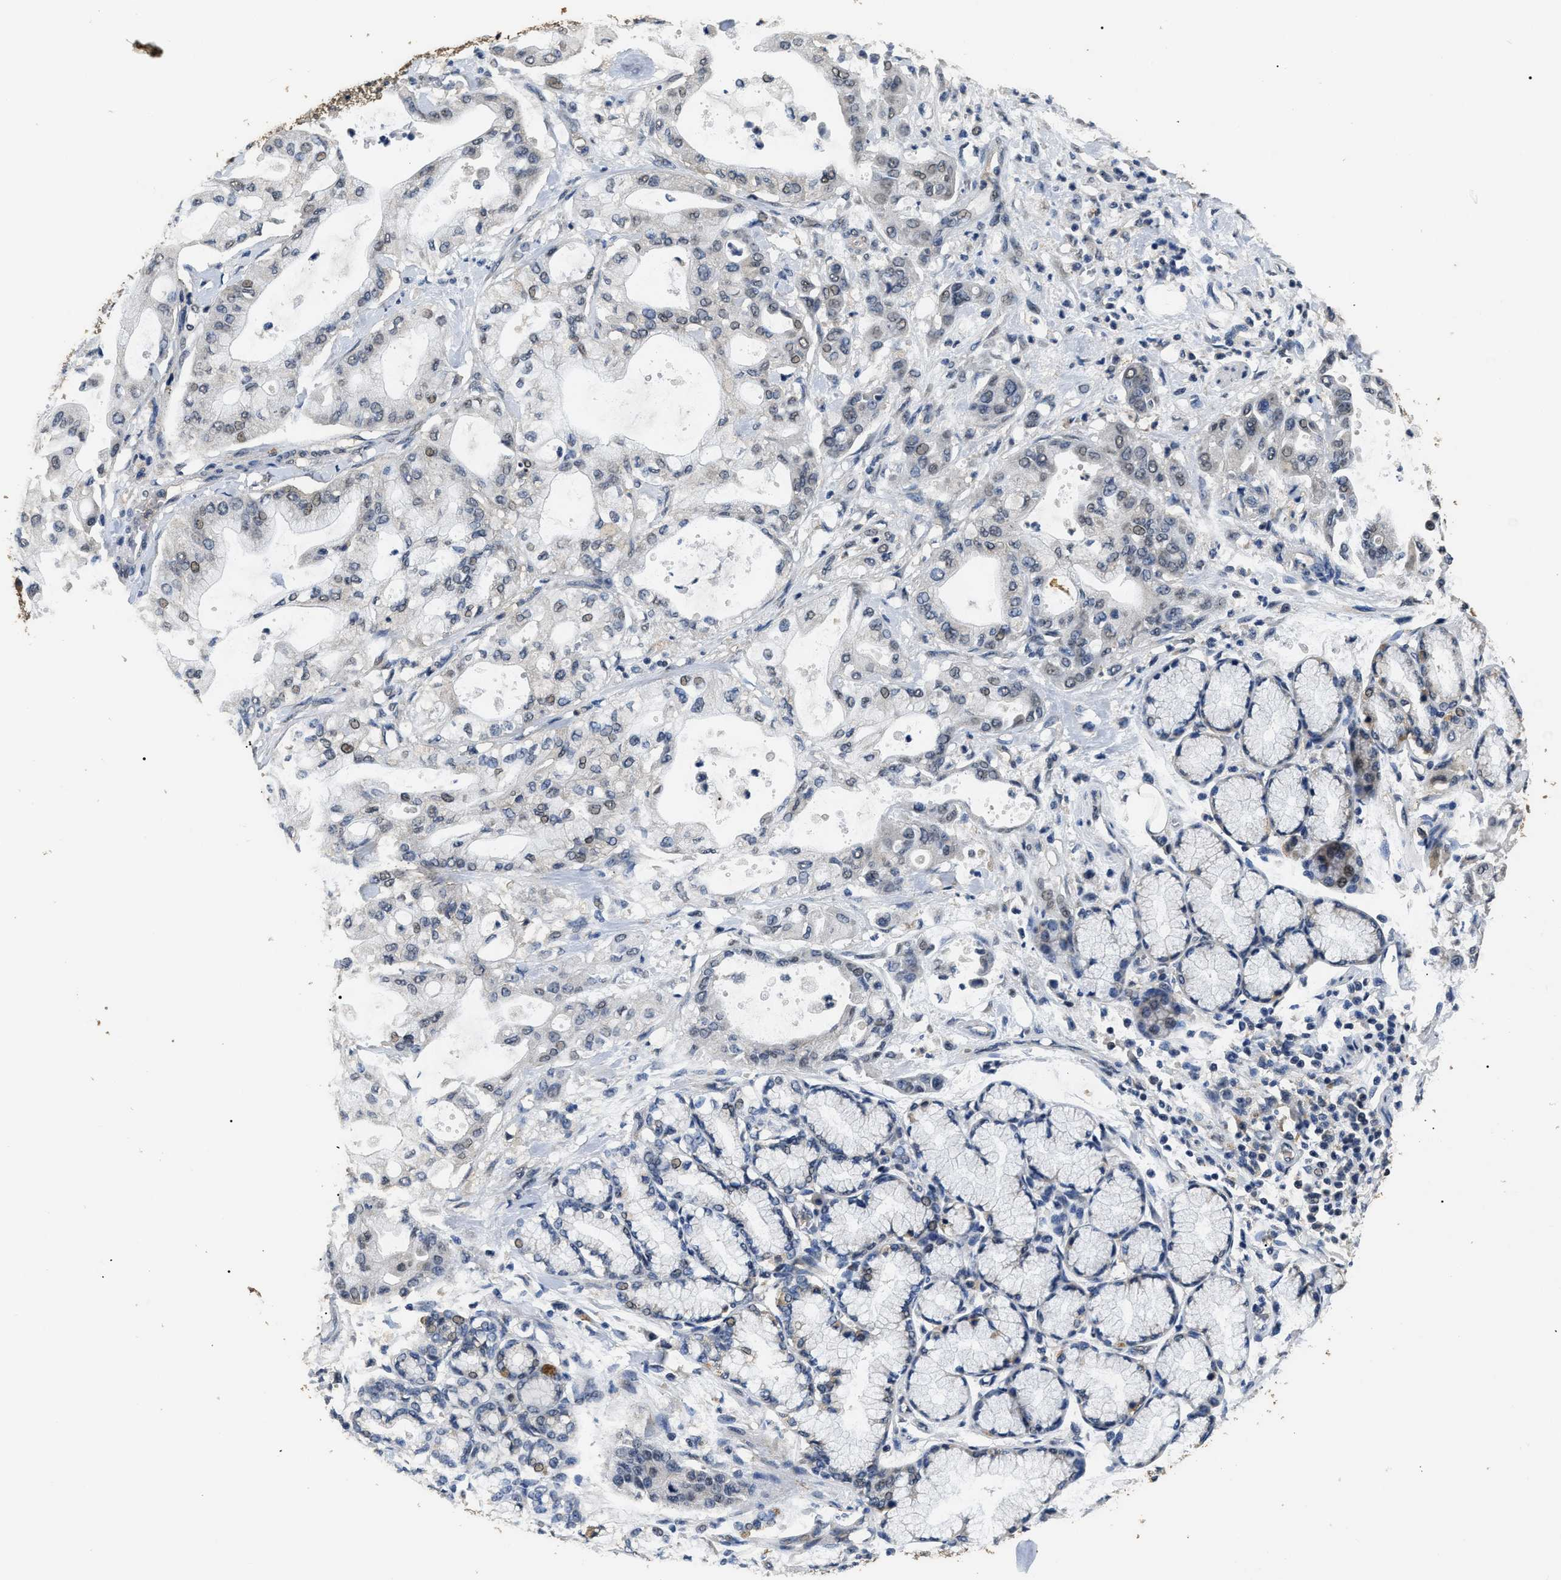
{"staining": {"intensity": "weak", "quantity": "<25%", "location": "nuclear"}, "tissue": "pancreatic cancer", "cell_type": "Tumor cells", "image_type": "cancer", "snomed": [{"axis": "morphology", "description": "Adenocarcinoma, NOS"}, {"axis": "morphology", "description": "Adenocarcinoma, metastatic, NOS"}, {"axis": "topography", "description": "Lymph node"}, {"axis": "topography", "description": "Pancreas"}, {"axis": "topography", "description": "Duodenum"}], "caption": "Immunohistochemistry (IHC) image of neoplastic tissue: human pancreatic cancer (adenocarcinoma) stained with DAB (3,3'-diaminobenzidine) exhibits no significant protein expression in tumor cells.", "gene": "PSMD8", "patient": {"sex": "female", "age": 64}}